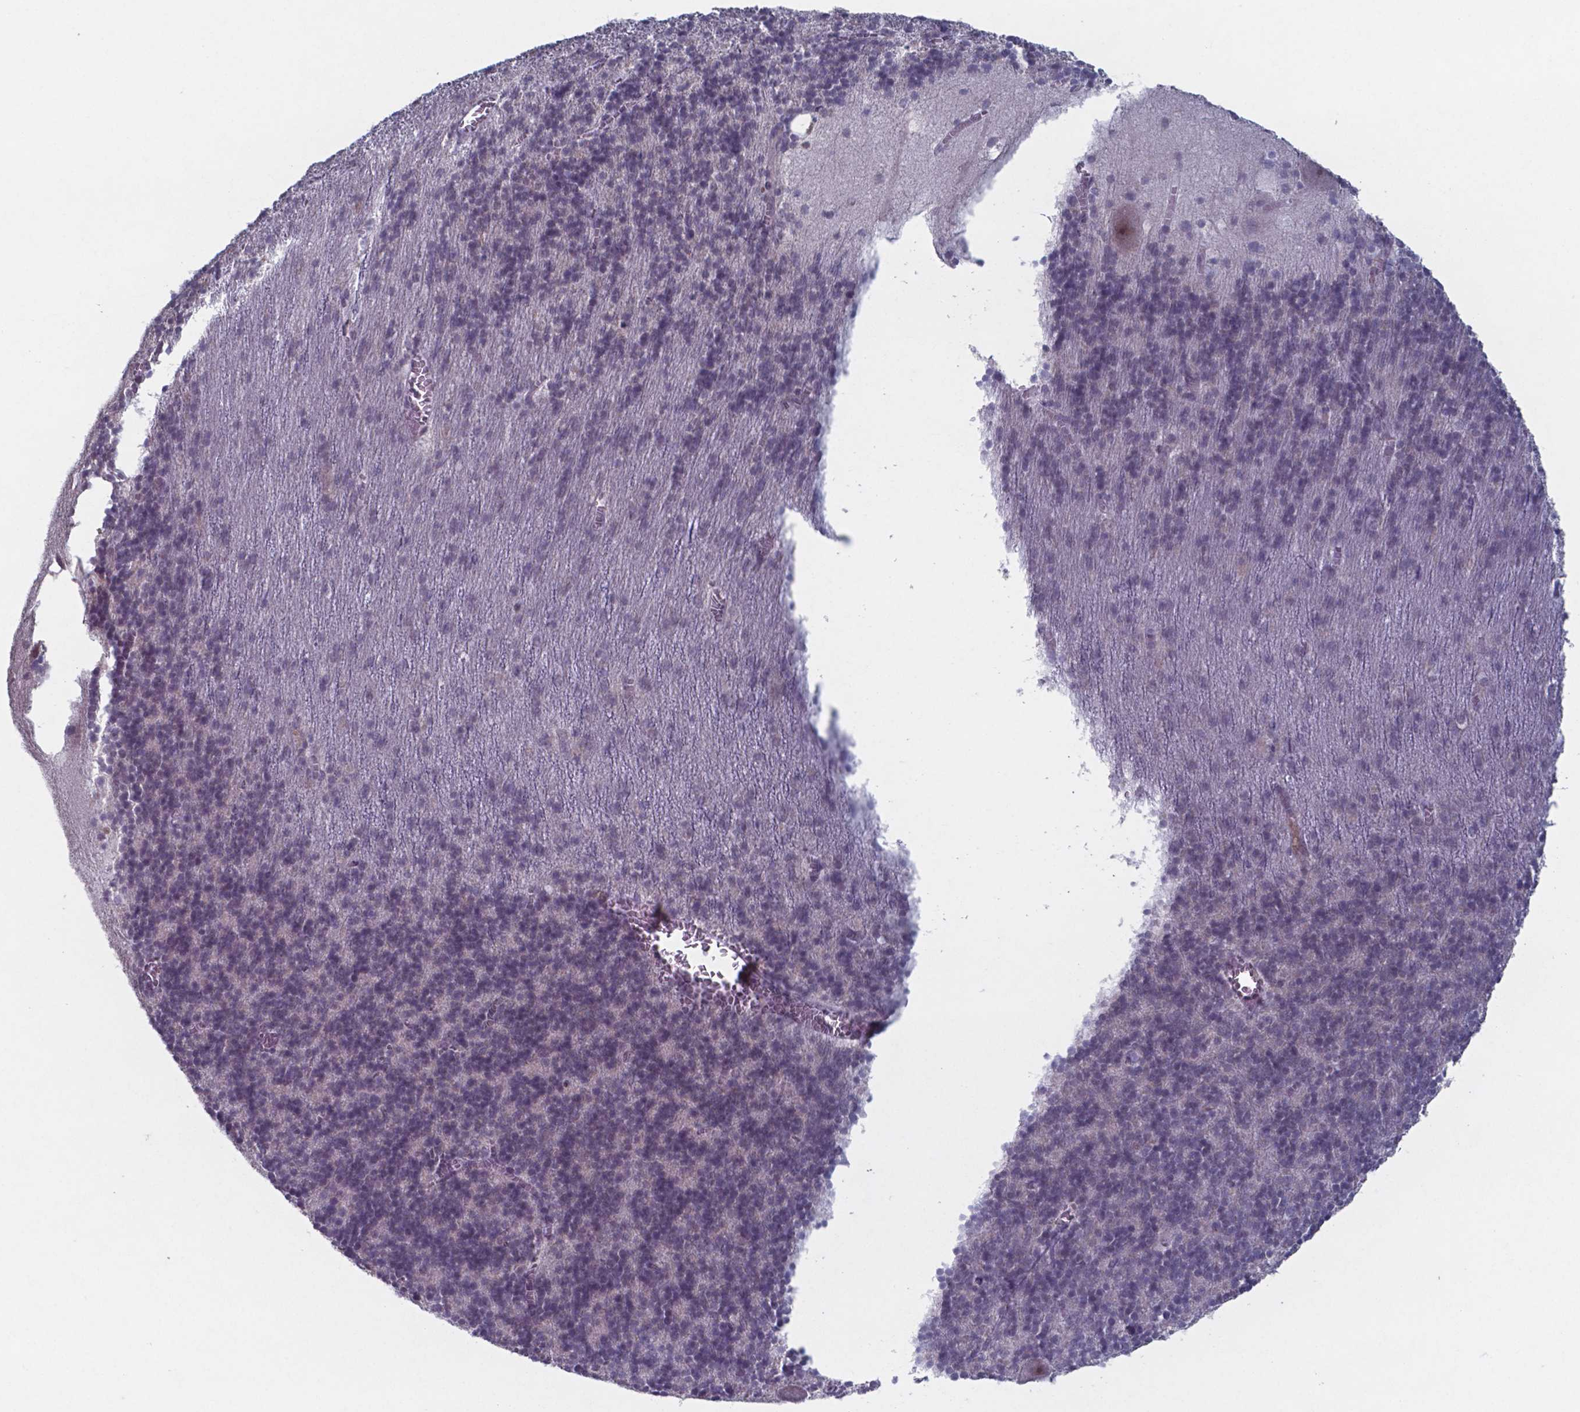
{"staining": {"intensity": "negative", "quantity": "none", "location": "none"}, "tissue": "cerebellum", "cell_type": "Cells in granular layer", "image_type": "normal", "snomed": [{"axis": "morphology", "description": "Normal tissue, NOS"}, {"axis": "topography", "description": "Cerebellum"}], "caption": "A micrograph of cerebellum stained for a protein exhibits no brown staining in cells in granular layer. (IHC, brightfield microscopy, high magnification).", "gene": "TDP2", "patient": {"sex": "male", "age": 70}}